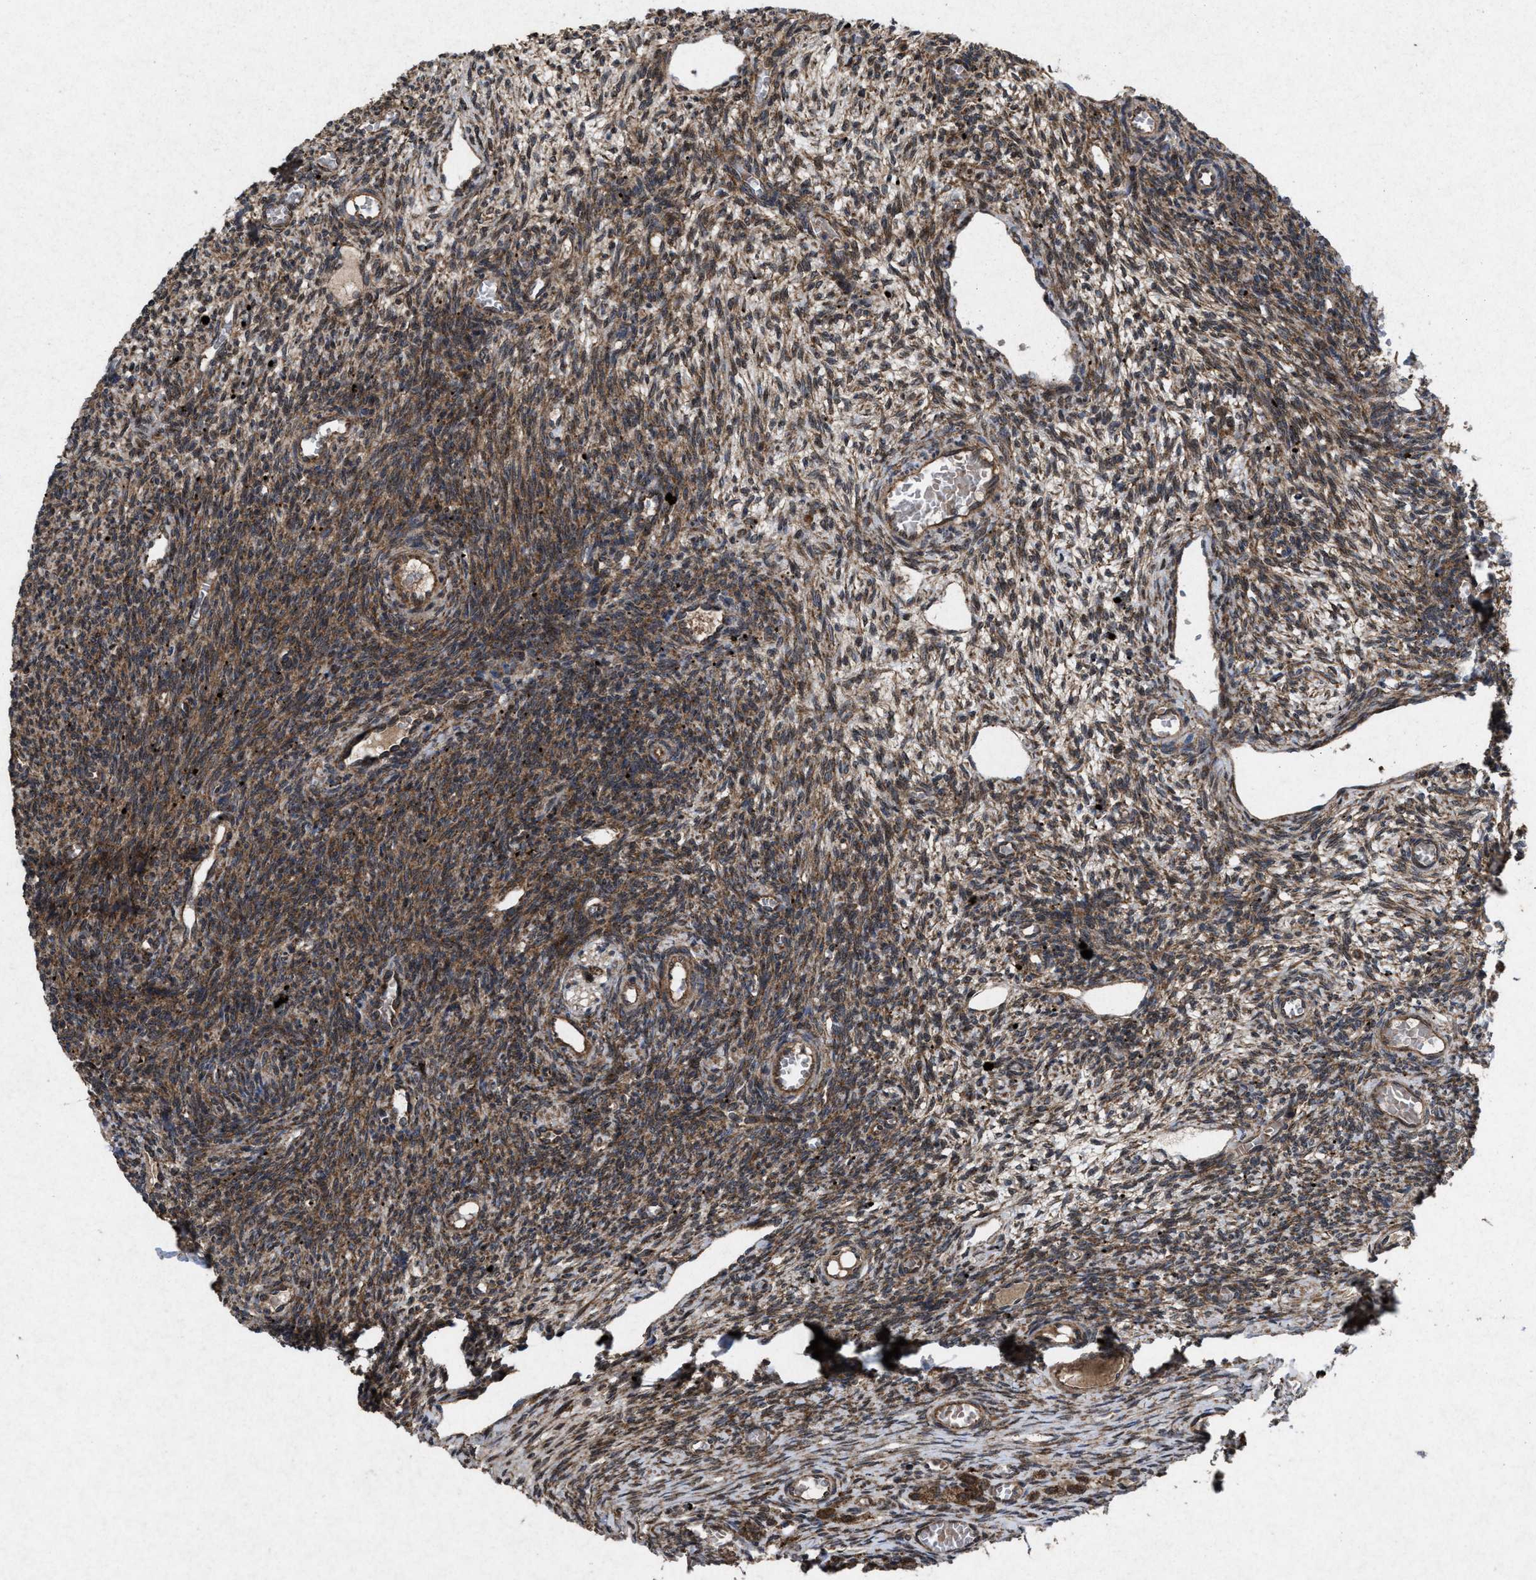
{"staining": {"intensity": "moderate", "quantity": ">75%", "location": "cytoplasmic/membranous"}, "tissue": "ovary", "cell_type": "Follicle cells", "image_type": "normal", "snomed": [{"axis": "morphology", "description": "Normal tissue, NOS"}, {"axis": "topography", "description": "Ovary"}], "caption": "An image of human ovary stained for a protein exhibits moderate cytoplasmic/membranous brown staining in follicle cells. The staining was performed using DAB (3,3'-diaminobenzidine) to visualize the protein expression in brown, while the nuclei were stained in blue with hematoxylin (Magnification: 20x).", "gene": "MSI2", "patient": {"sex": "female", "age": 27}}